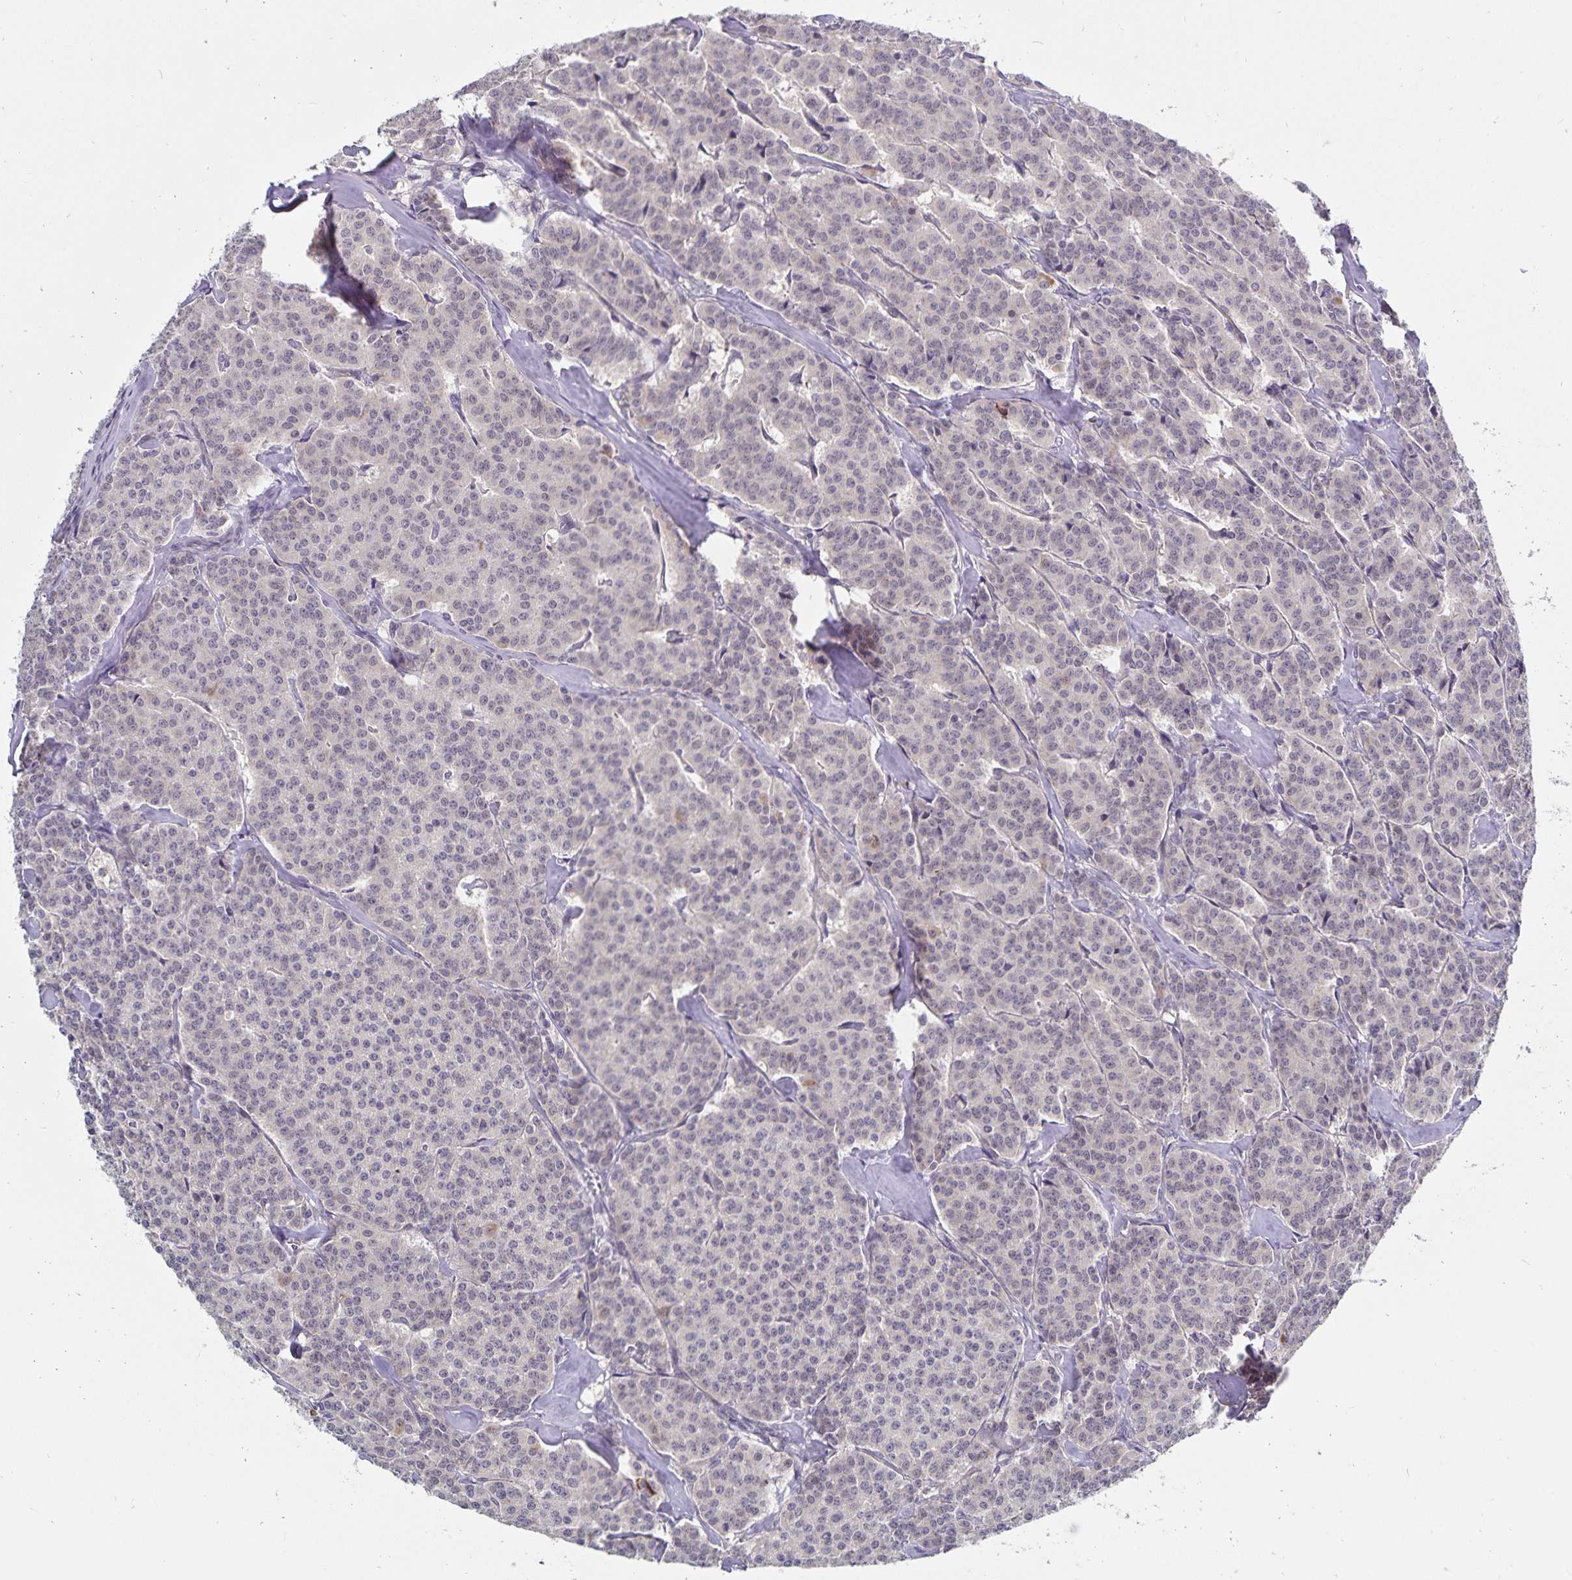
{"staining": {"intensity": "weak", "quantity": "<25%", "location": "nuclear"}, "tissue": "carcinoid", "cell_type": "Tumor cells", "image_type": "cancer", "snomed": [{"axis": "morphology", "description": "Normal tissue, NOS"}, {"axis": "morphology", "description": "Carcinoid, malignant, NOS"}, {"axis": "topography", "description": "Lung"}], "caption": "Protein analysis of carcinoid shows no significant expression in tumor cells. (Brightfield microscopy of DAB (3,3'-diaminobenzidine) IHC at high magnification).", "gene": "CDKN2B", "patient": {"sex": "female", "age": 46}}